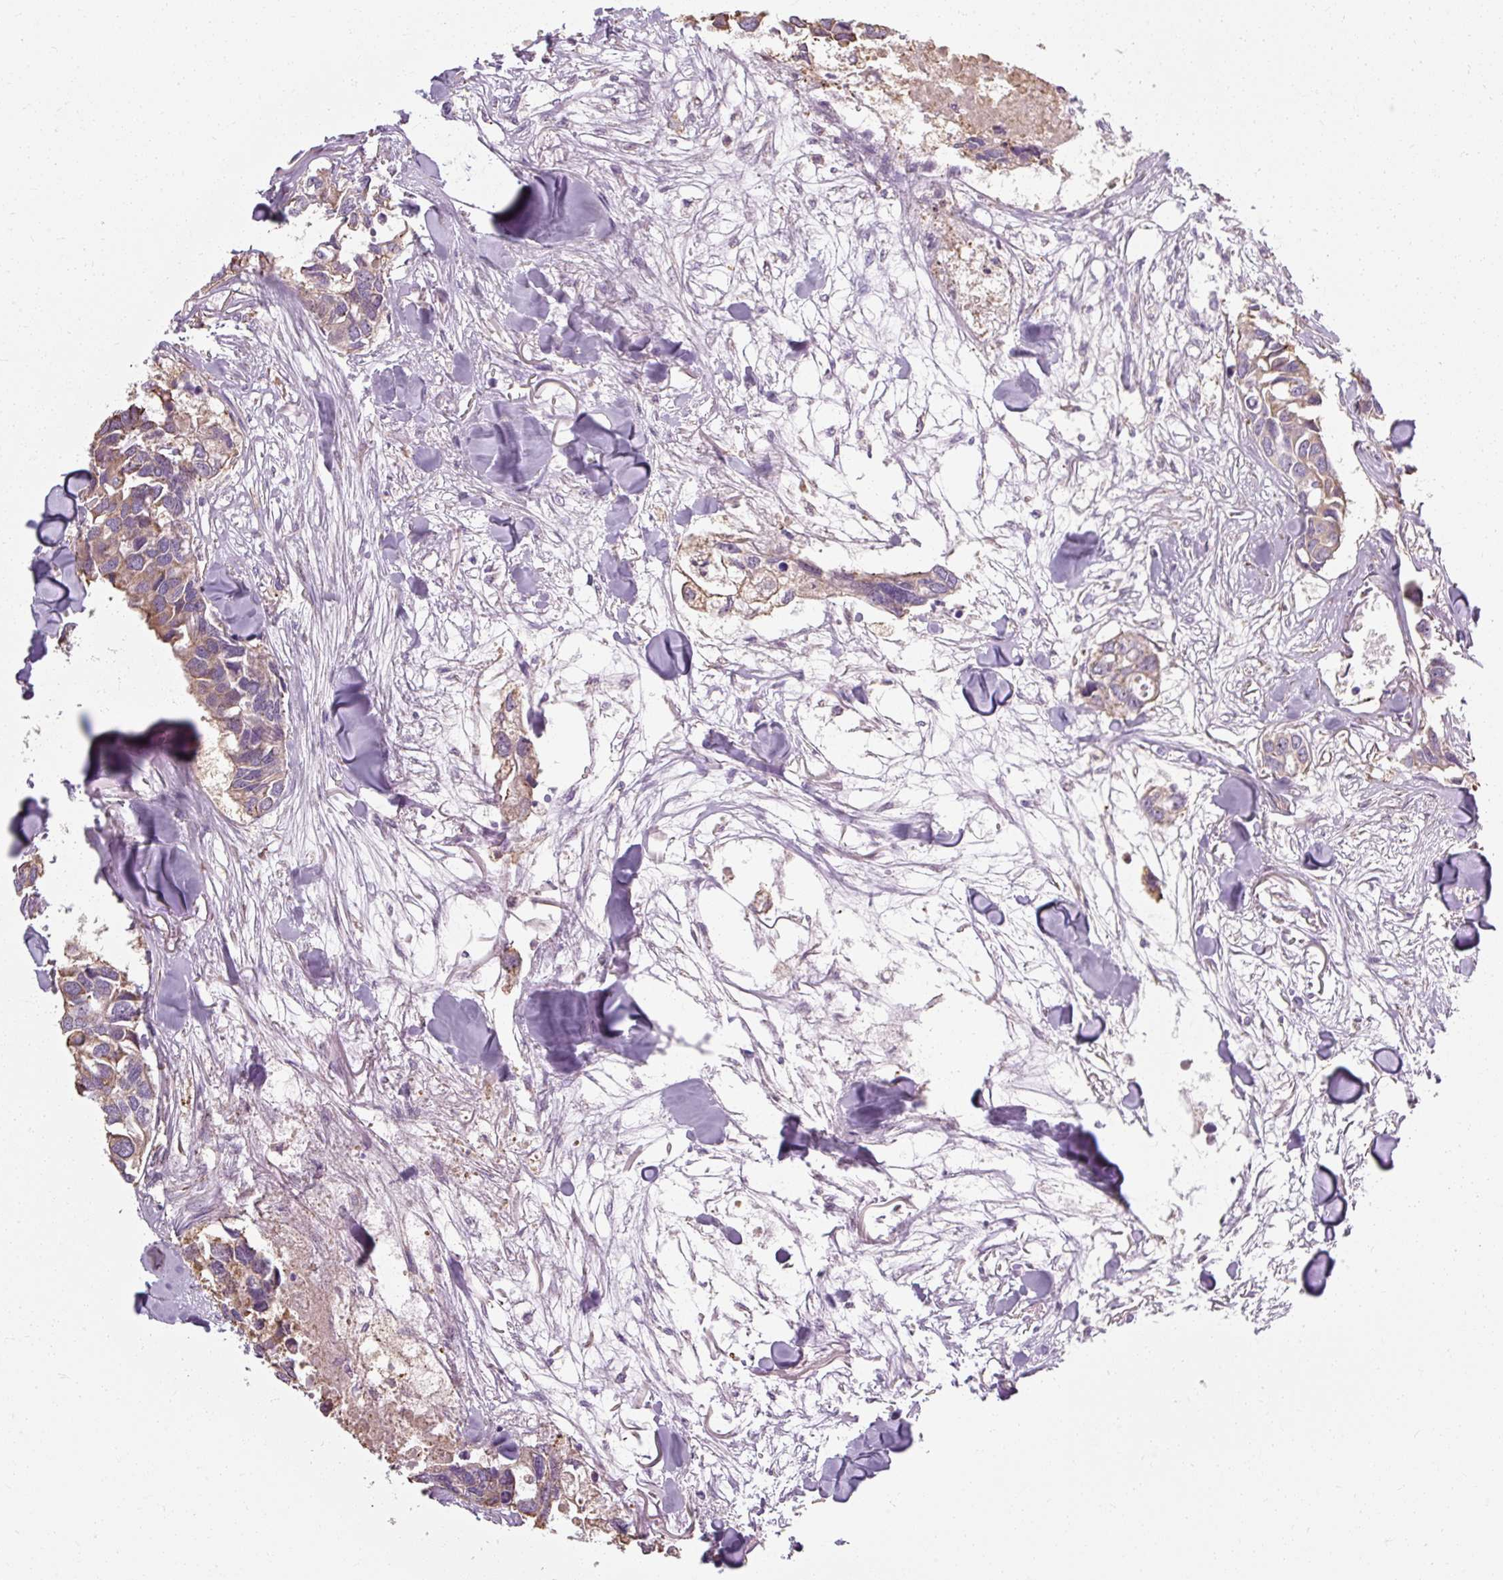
{"staining": {"intensity": "weak", "quantity": "25%-75%", "location": "cytoplasmic/membranous"}, "tissue": "breast cancer", "cell_type": "Tumor cells", "image_type": "cancer", "snomed": [{"axis": "morphology", "description": "Duct carcinoma"}, {"axis": "topography", "description": "Breast"}], "caption": "Weak cytoplasmic/membranous protein expression is appreciated in approximately 25%-75% of tumor cells in breast cancer (infiltrating ductal carcinoma).", "gene": "TBC1D4", "patient": {"sex": "female", "age": 83}}